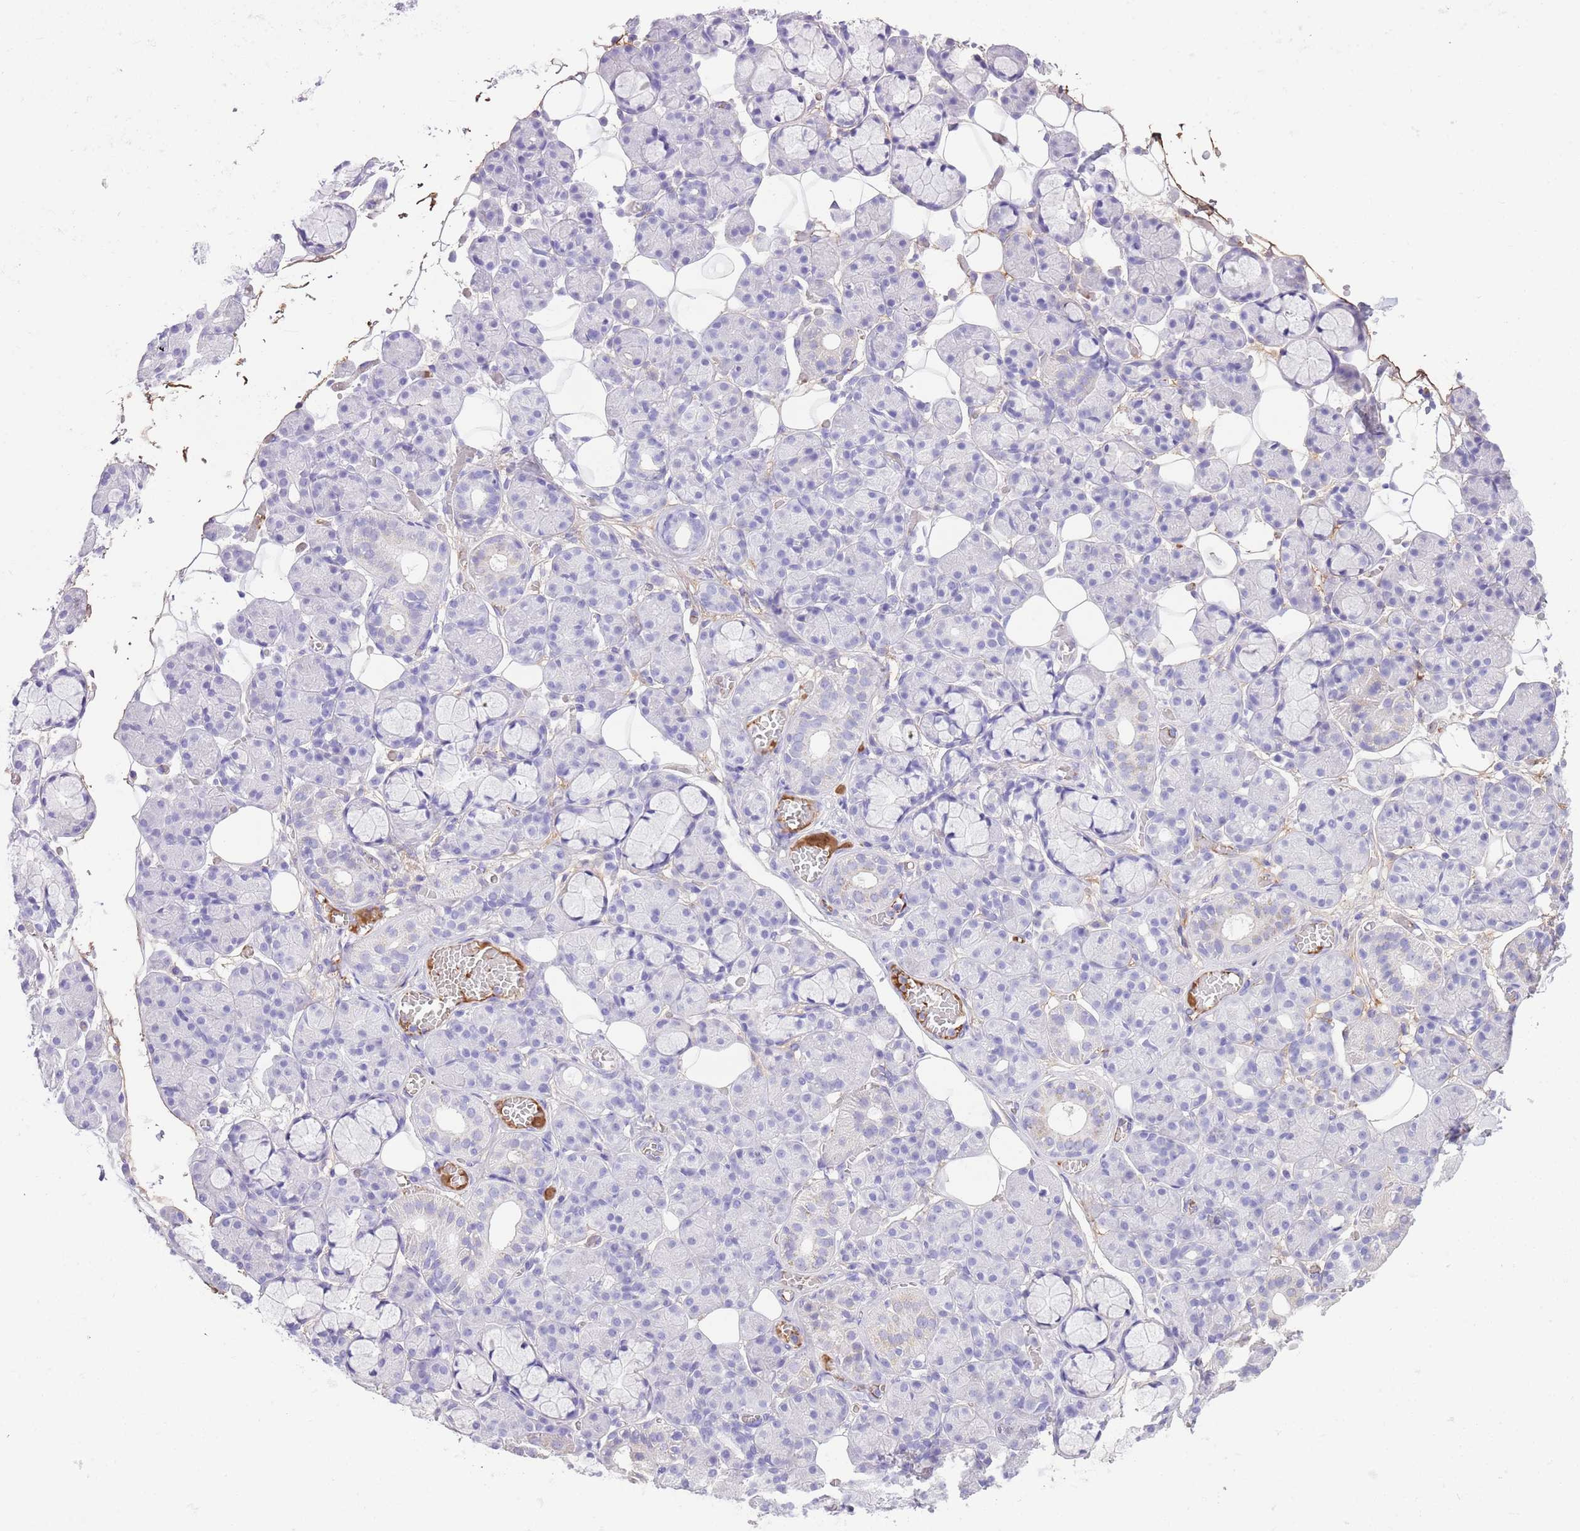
{"staining": {"intensity": "negative", "quantity": "none", "location": "none"}, "tissue": "salivary gland", "cell_type": "Glandular cells", "image_type": "normal", "snomed": [{"axis": "morphology", "description": "Normal tissue, NOS"}, {"axis": "topography", "description": "Salivary gland"}], "caption": "Immunohistochemistry of normal human salivary gland shows no expression in glandular cells.", "gene": "IGF1", "patient": {"sex": "male", "age": 63}}